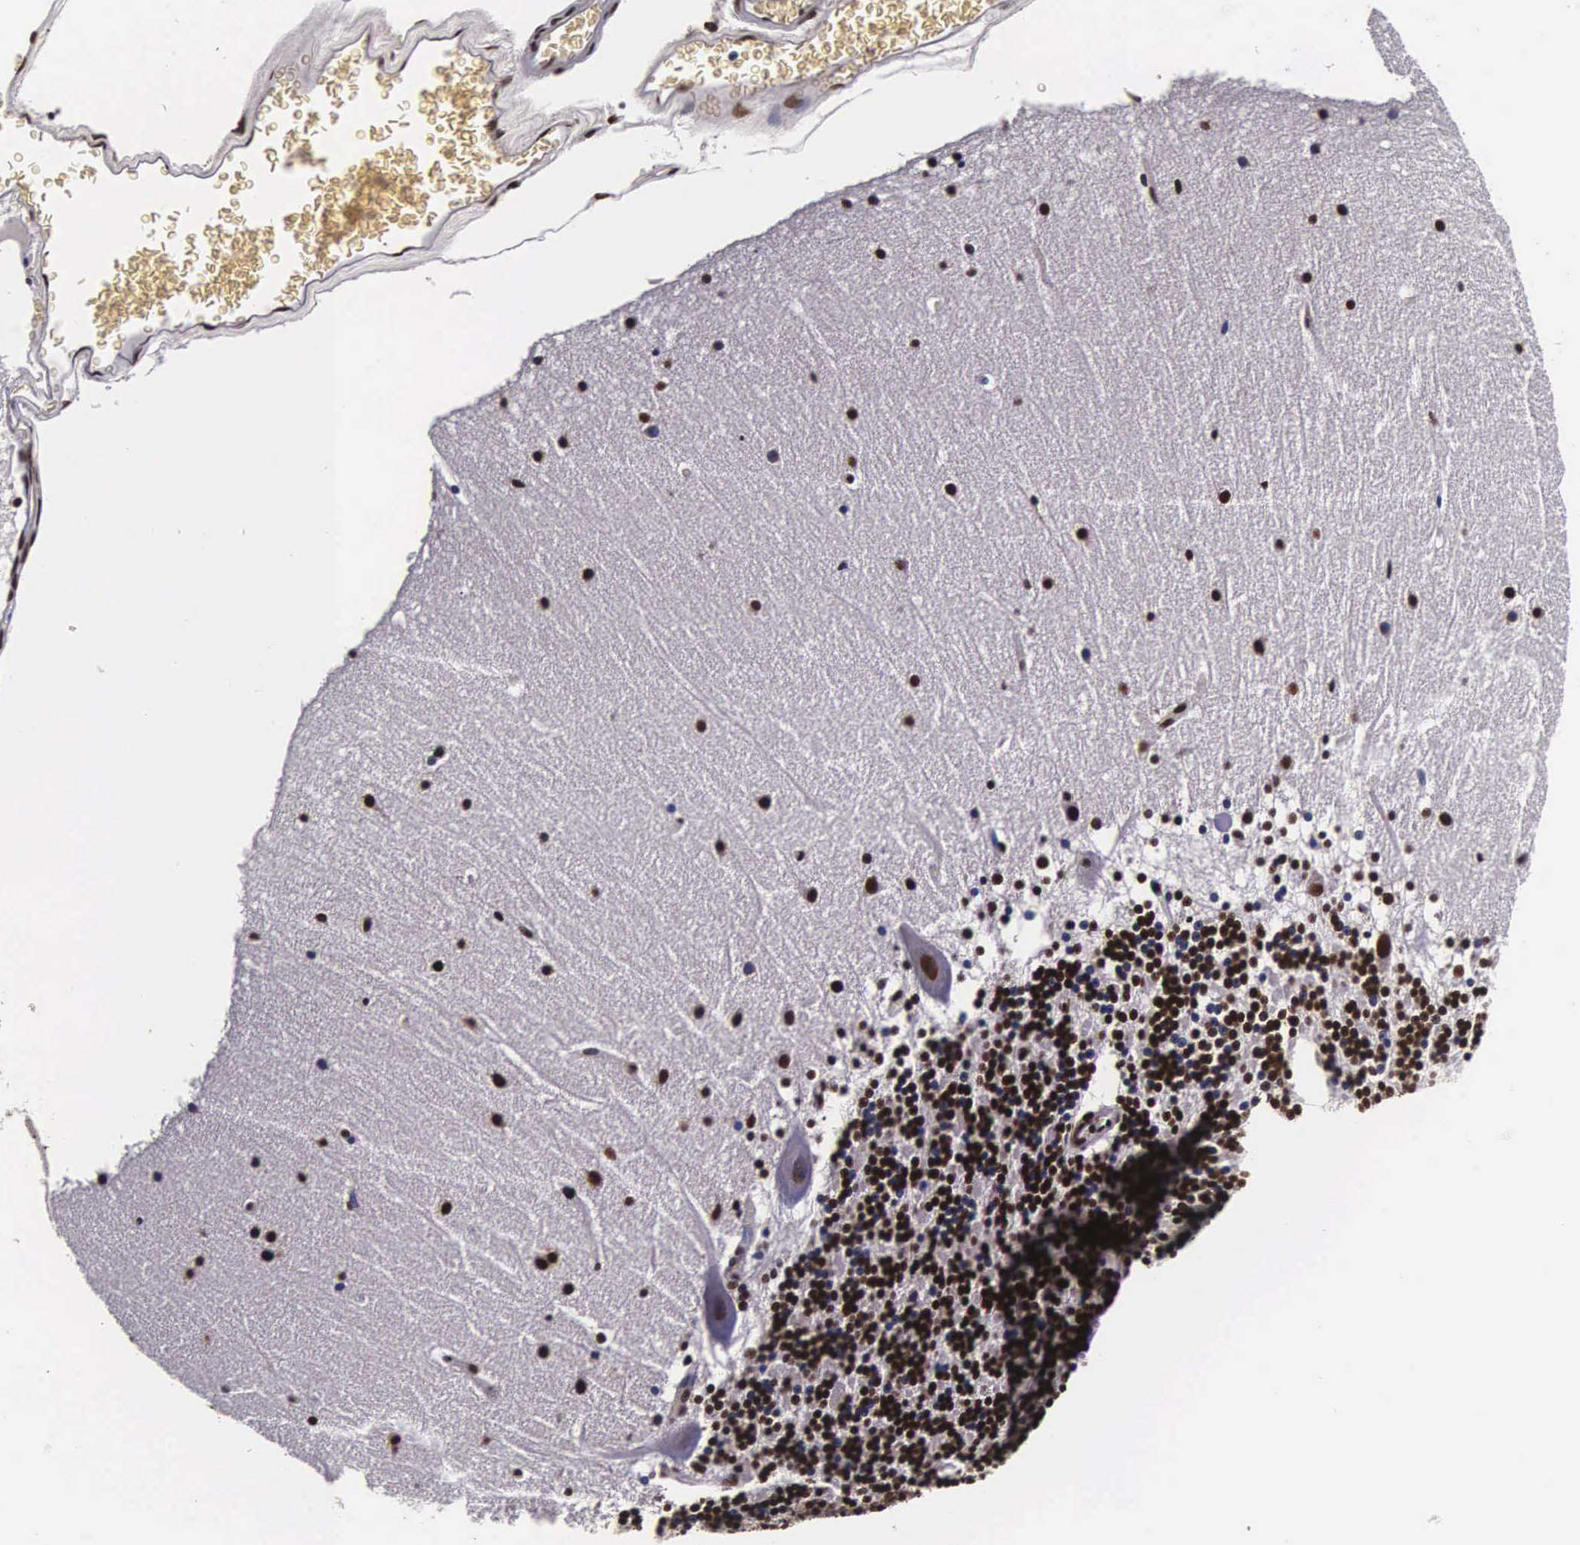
{"staining": {"intensity": "weak", "quantity": "25%-75%", "location": "nuclear"}, "tissue": "cerebellum", "cell_type": "Cells in granular layer", "image_type": "normal", "snomed": [{"axis": "morphology", "description": "Normal tissue, NOS"}, {"axis": "topography", "description": "Cerebellum"}], "caption": "Weak nuclear staining is present in approximately 25%-75% of cells in granular layer in benign cerebellum.", "gene": "BCL2L2", "patient": {"sex": "female", "age": 19}}